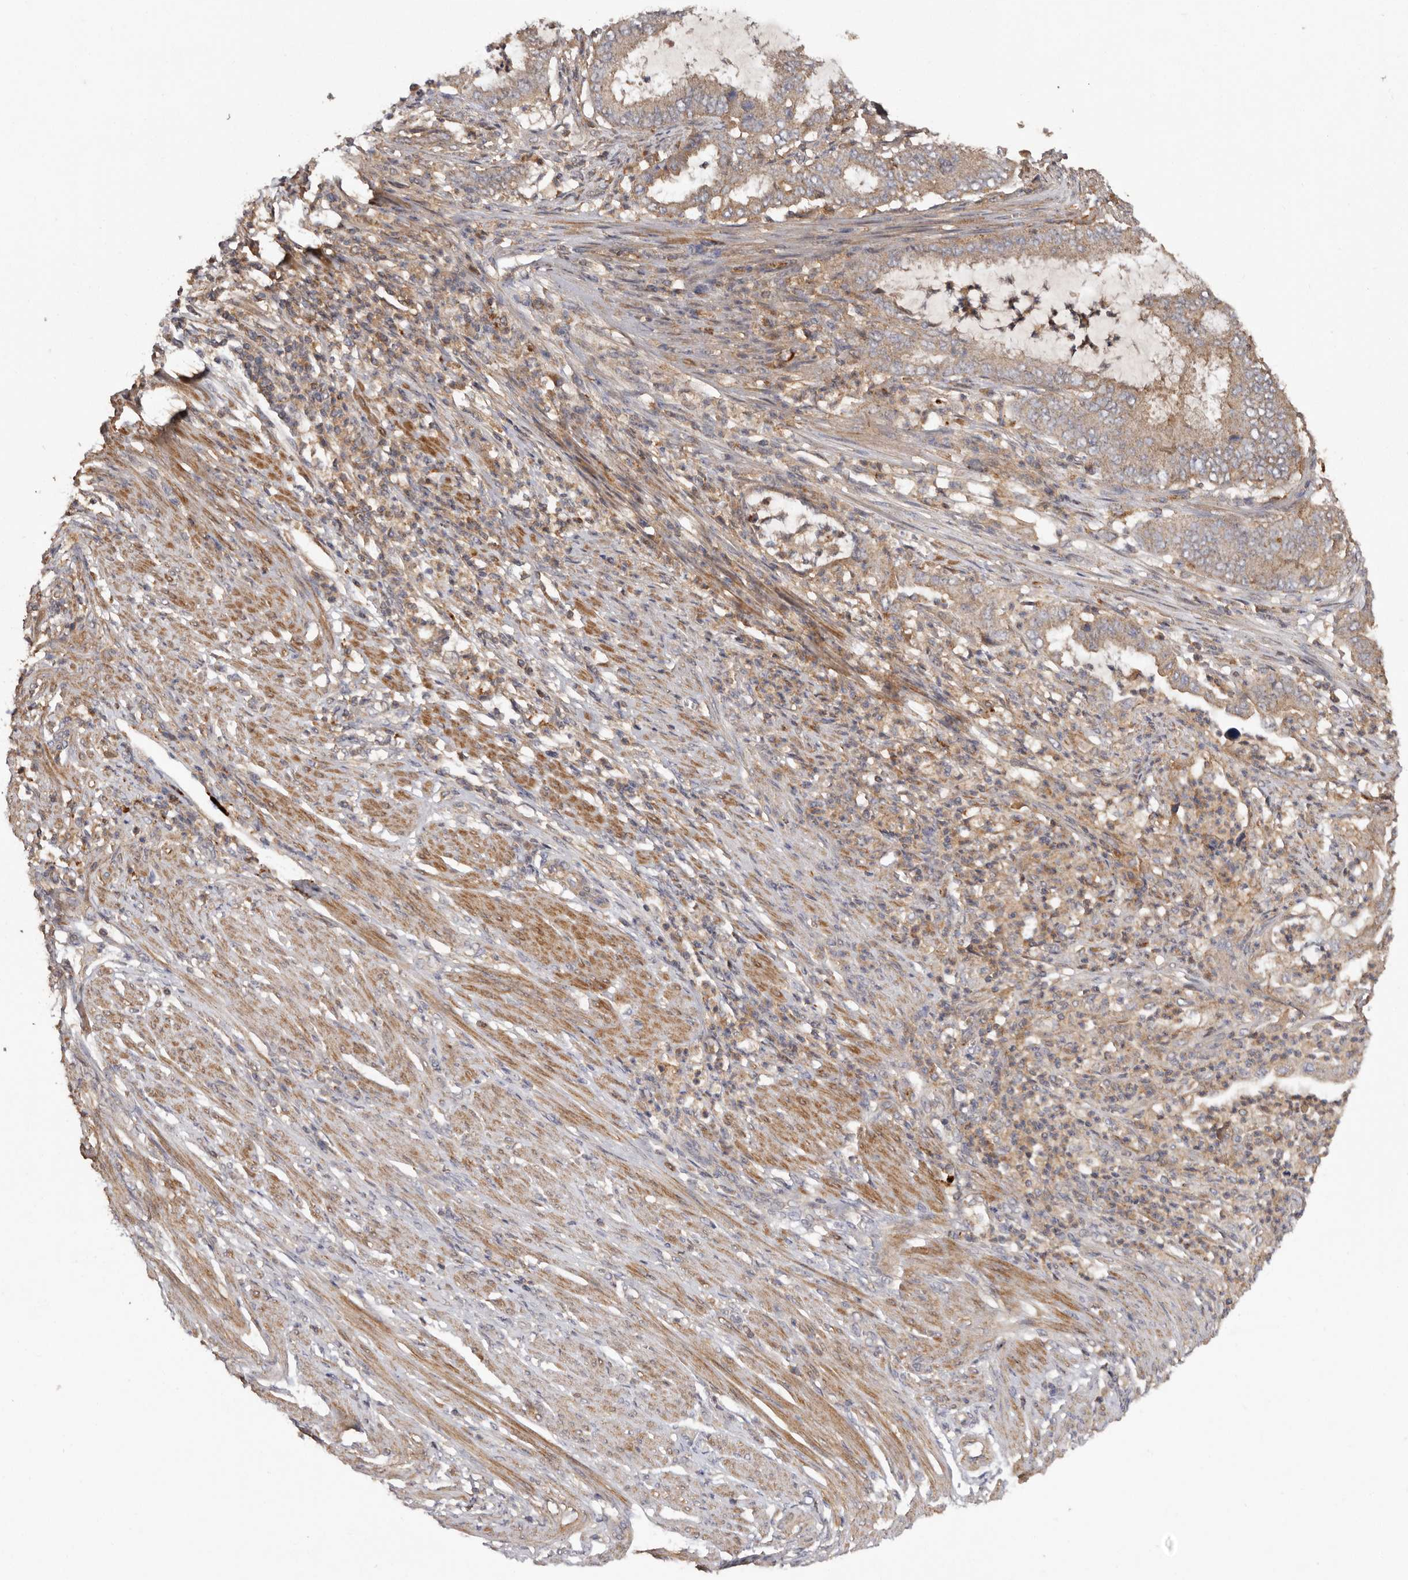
{"staining": {"intensity": "weak", "quantity": ">75%", "location": "cytoplasmic/membranous"}, "tissue": "endometrial cancer", "cell_type": "Tumor cells", "image_type": "cancer", "snomed": [{"axis": "morphology", "description": "Adenocarcinoma, NOS"}, {"axis": "topography", "description": "Endometrium"}], "caption": "Immunohistochemical staining of adenocarcinoma (endometrial) exhibits weak cytoplasmic/membranous protein expression in about >75% of tumor cells.", "gene": "RWDD1", "patient": {"sex": "female", "age": 51}}